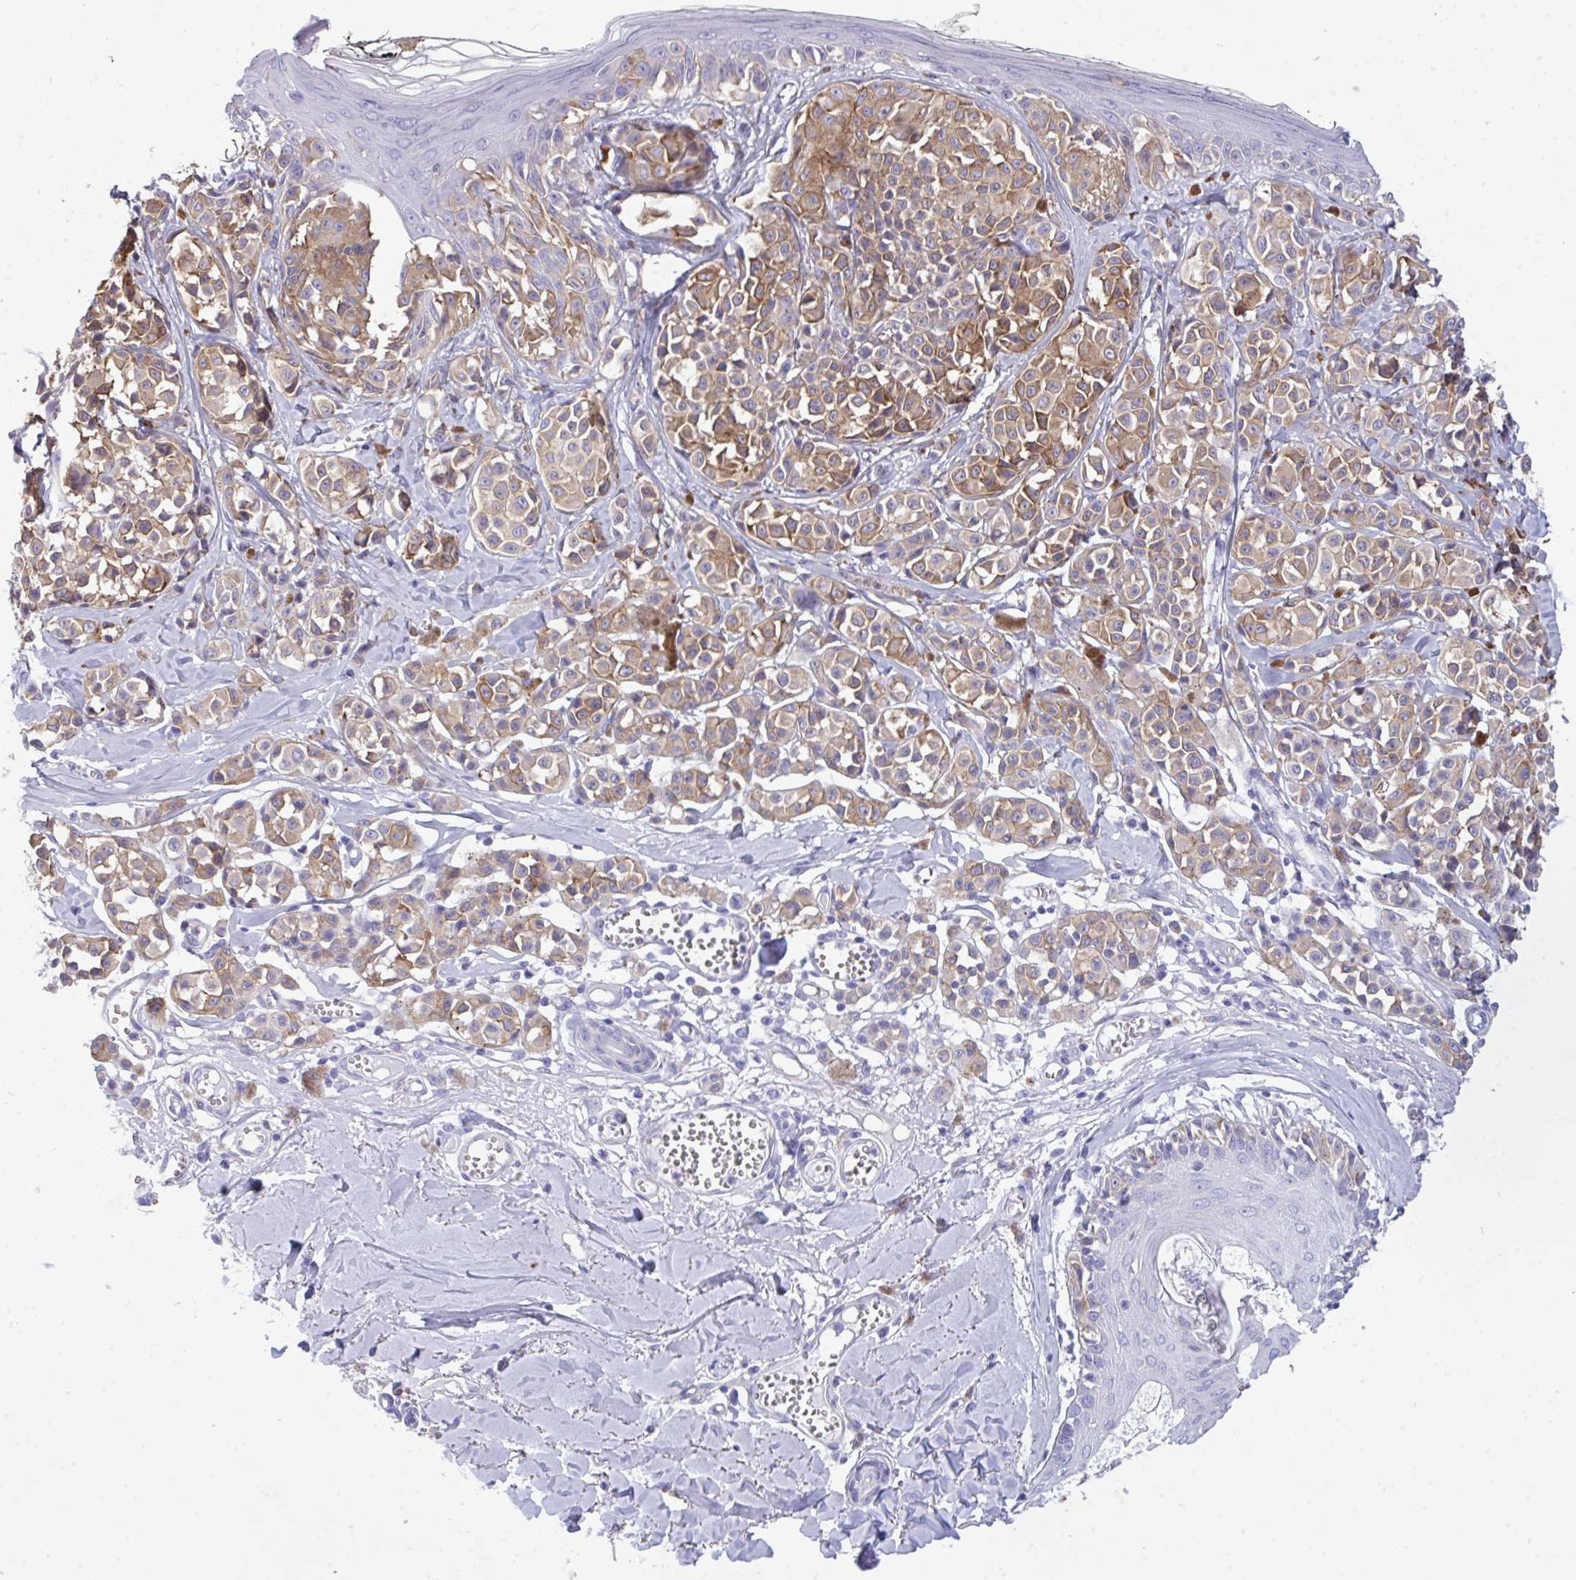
{"staining": {"intensity": "moderate", "quantity": ">75%", "location": "cytoplasmic/membranous"}, "tissue": "melanoma", "cell_type": "Tumor cells", "image_type": "cancer", "snomed": [{"axis": "morphology", "description": "Malignant melanoma, NOS"}, {"axis": "topography", "description": "Skin"}], "caption": "This histopathology image exhibits immunohistochemistry (IHC) staining of melanoma, with medium moderate cytoplasmic/membranous positivity in approximately >75% of tumor cells.", "gene": "MYH10", "patient": {"sex": "female", "age": 43}}